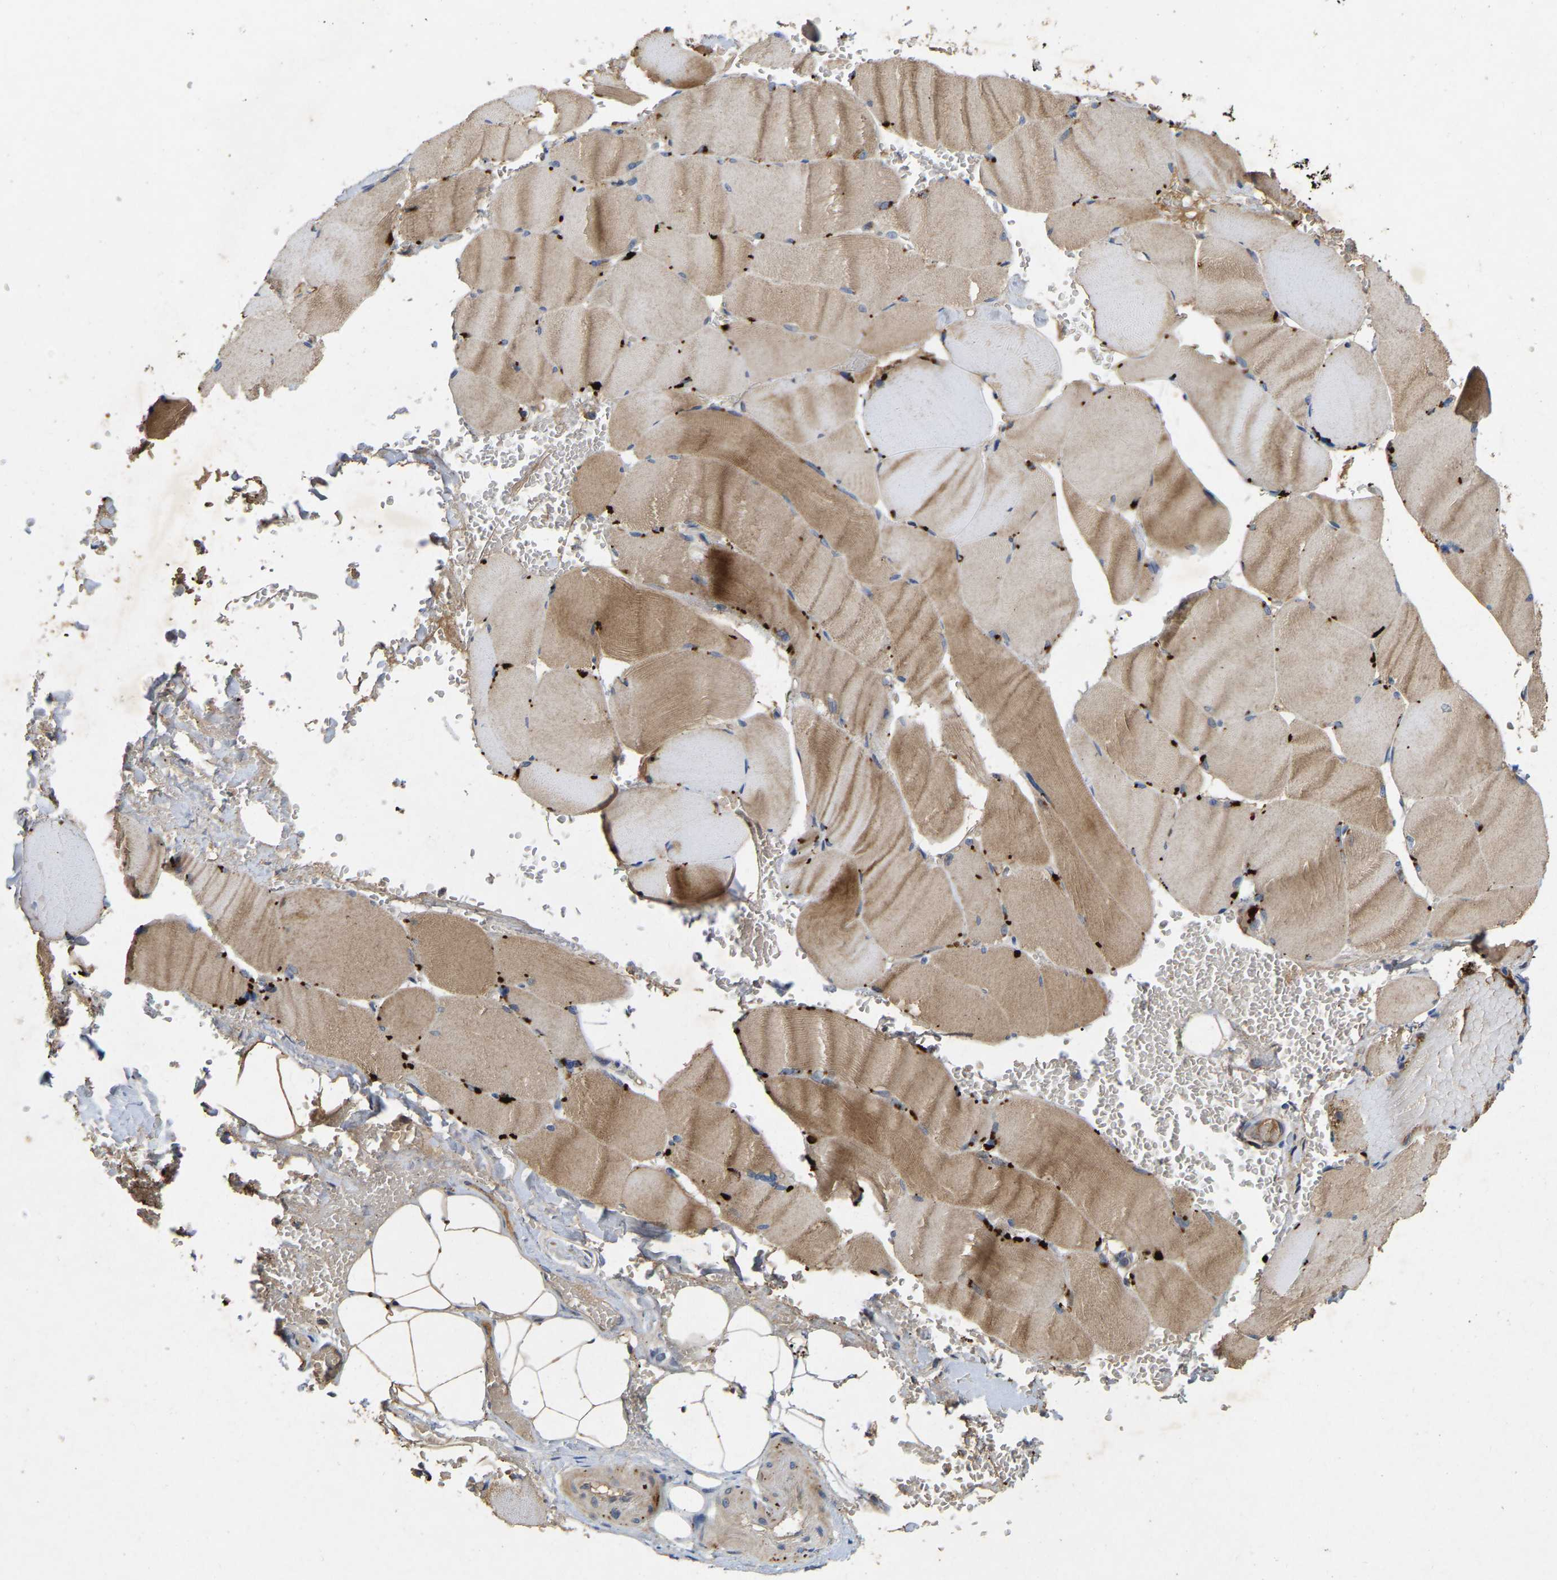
{"staining": {"intensity": "moderate", "quantity": ">75%", "location": "cytoplasmic/membranous"}, "tissue": "skeletal muscle", "cell_type": "Myocytes", "image_type": "normal", "snomed": [{"axis": "morphology", "description": "Normal tissue, NOS"}, {"axis": "topography", "description": "Skin"}, {"axis": "topography", "description": "Skeletal muscle"}], "caption": "Human skeletal muscle stained for a protein (brown) demonstrates moderate cytoplasmic/membranous positive positivity in approximately >75% of myocytes.", "gene": "LPAR2", "patient": {"sex": "male", "age": 83}}